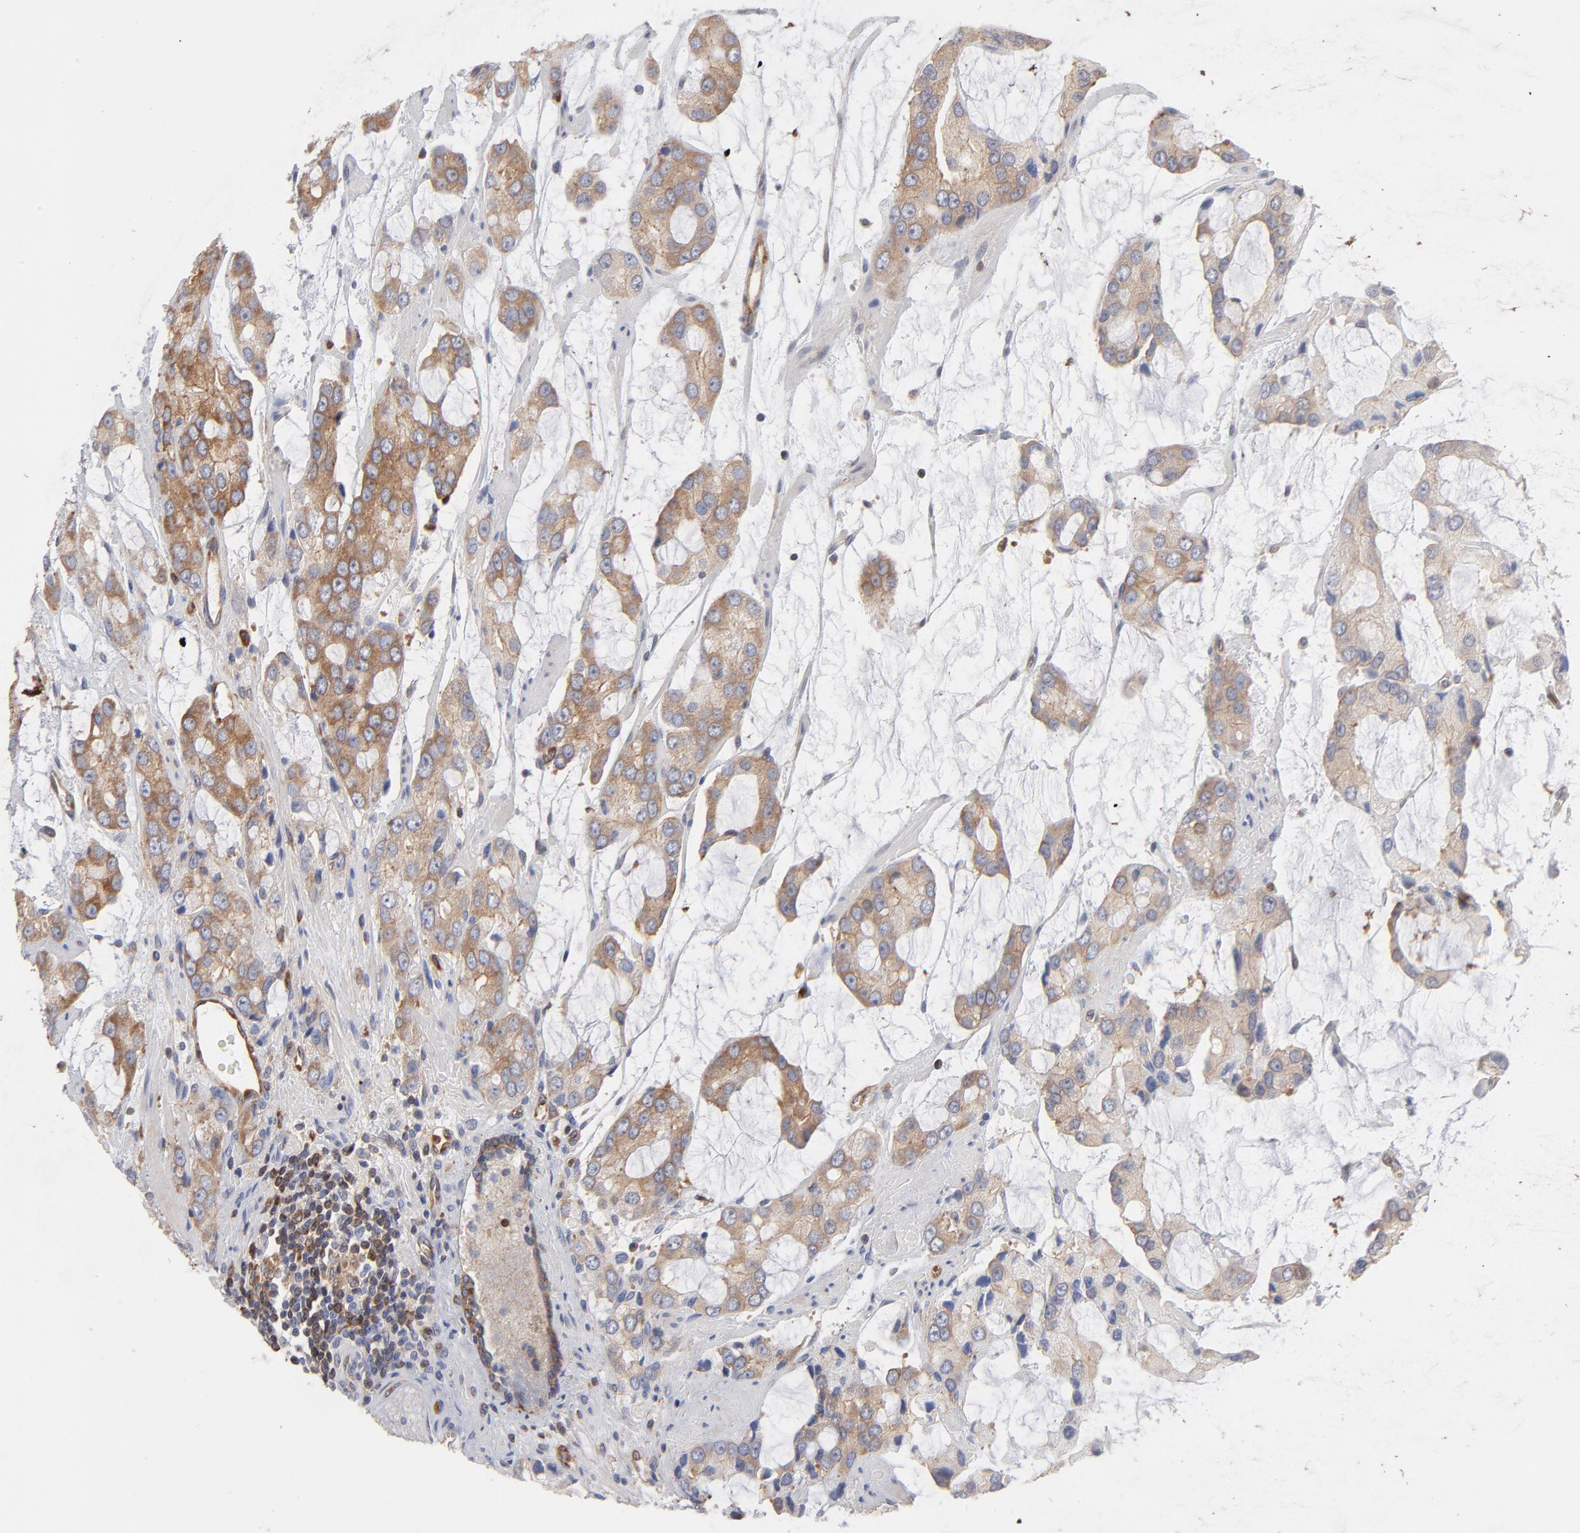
{"staining": {"intensity": "weak", "quantity": ">75%", "location": "cytoplasmic/membranous"}, "tissue": "prostate cancer", "cell_type": "Tumor cells", "image_type": "cancer", "snomed": [{"axis": "morphology", "description": "Adenocarcinoma, High grade"}, {"axis": "topography", "description": "Prostate"}], "caption": "Immunohistochemistry (IHC) histopathology image of human prostate cancer (high-grade adenocarcinoma) stained for a protein (brown), which shows low levels of weak cytoplasmic/membranous positivity in about >75% of tumor cells.", "gene": "PXN", "patient": {"sex": "male", "age": 67}}